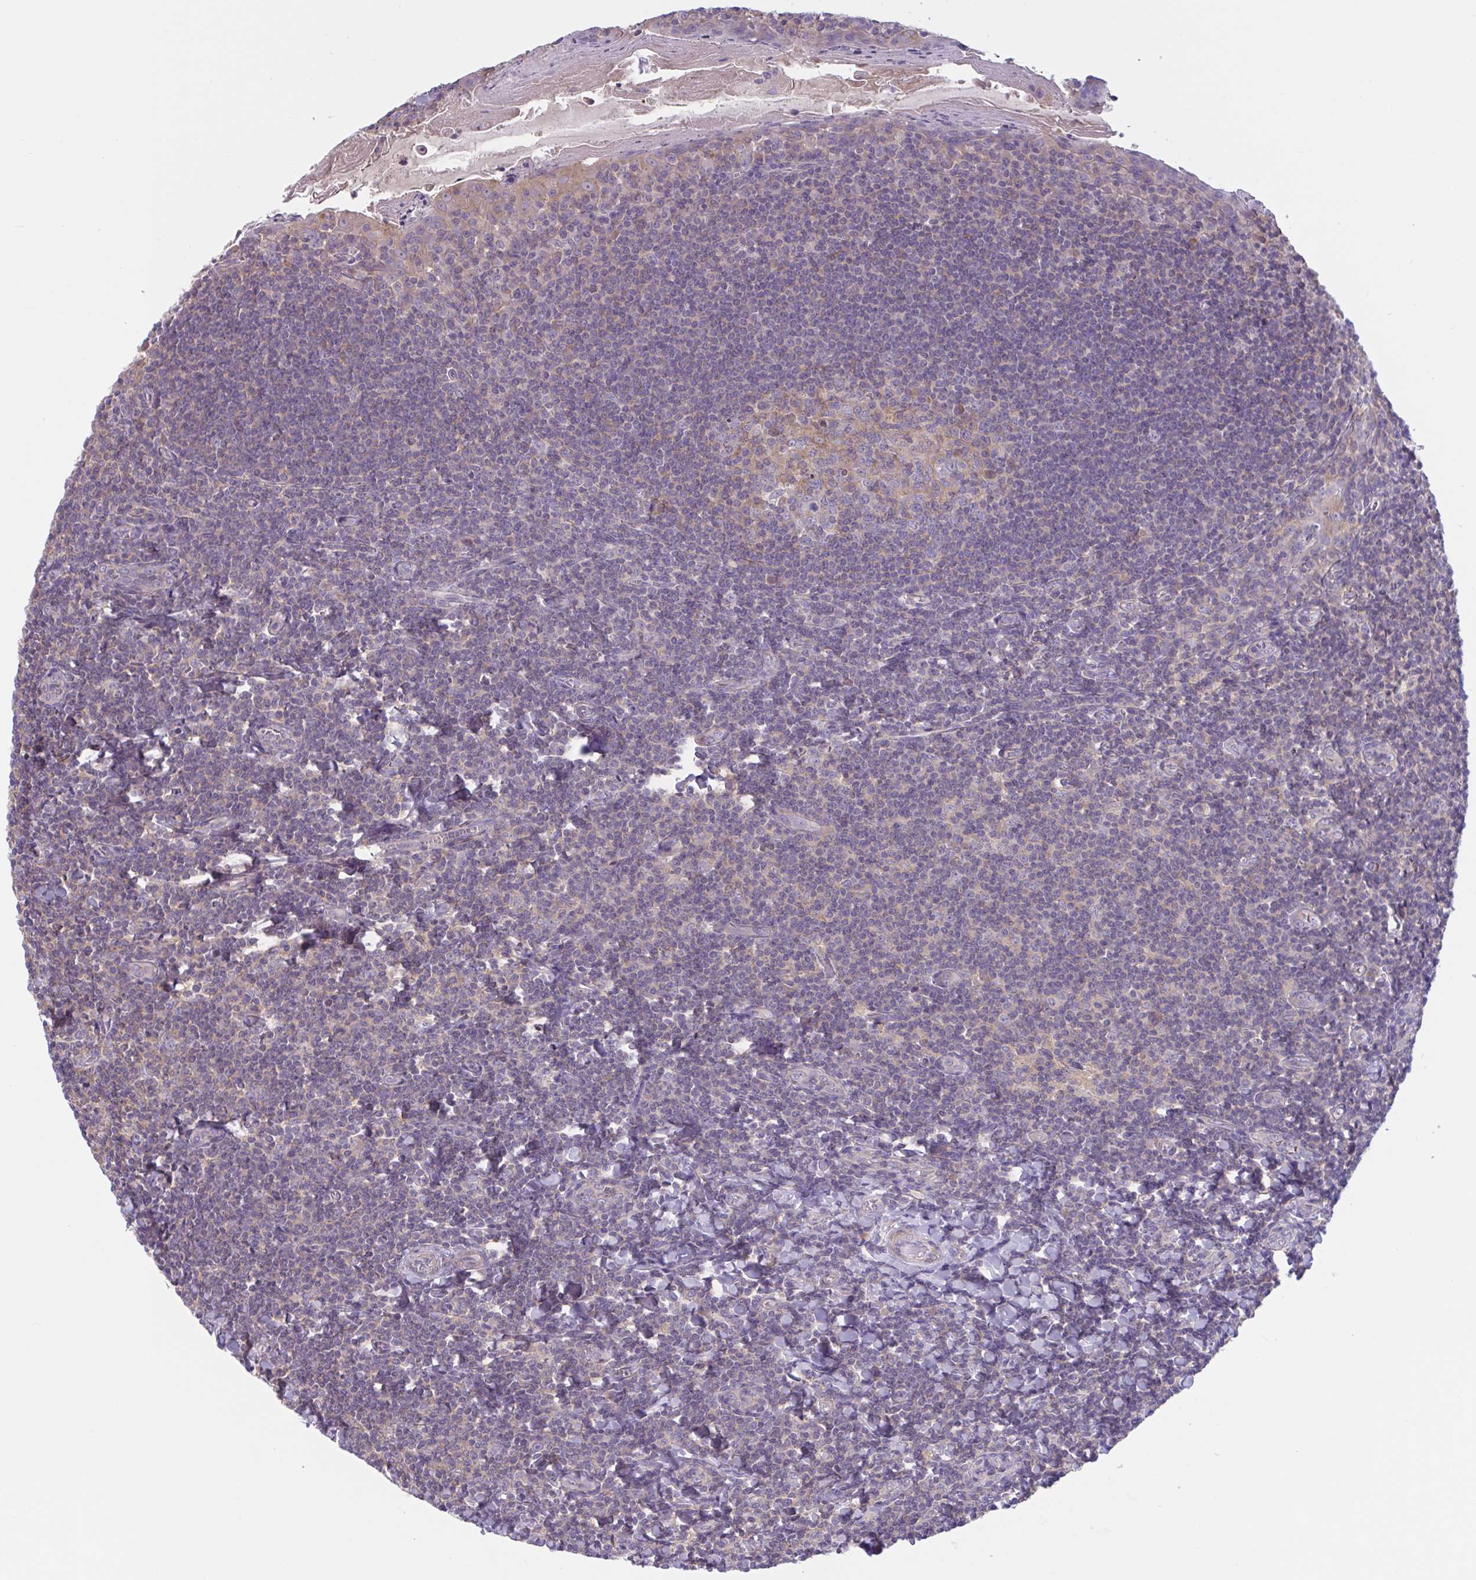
{"staining": {"intensity": "weak", "quantity": "25%-75%", "location": "cytoplasmic/membranous"}, "tissue": "tonsil", "cell_type": "Germinal center cells", "image_type": "normal", "snomed": [{"axis": "morphology", "description": "Normal tissue, NOS"}, {"axis": "topography", "description": "Tonsil"}], "caption": "Tonsil stained with DAB (3,3'-diaminobenzidine) IHC shows low levels of weak cytoplasmic/membranous staining in about 25%-75% of germinal center cells. (DAB IHC with brightfield microscopy, high magnification).", "gene": "WNT9B", "patient": {"sex": "male", "age": 27}}